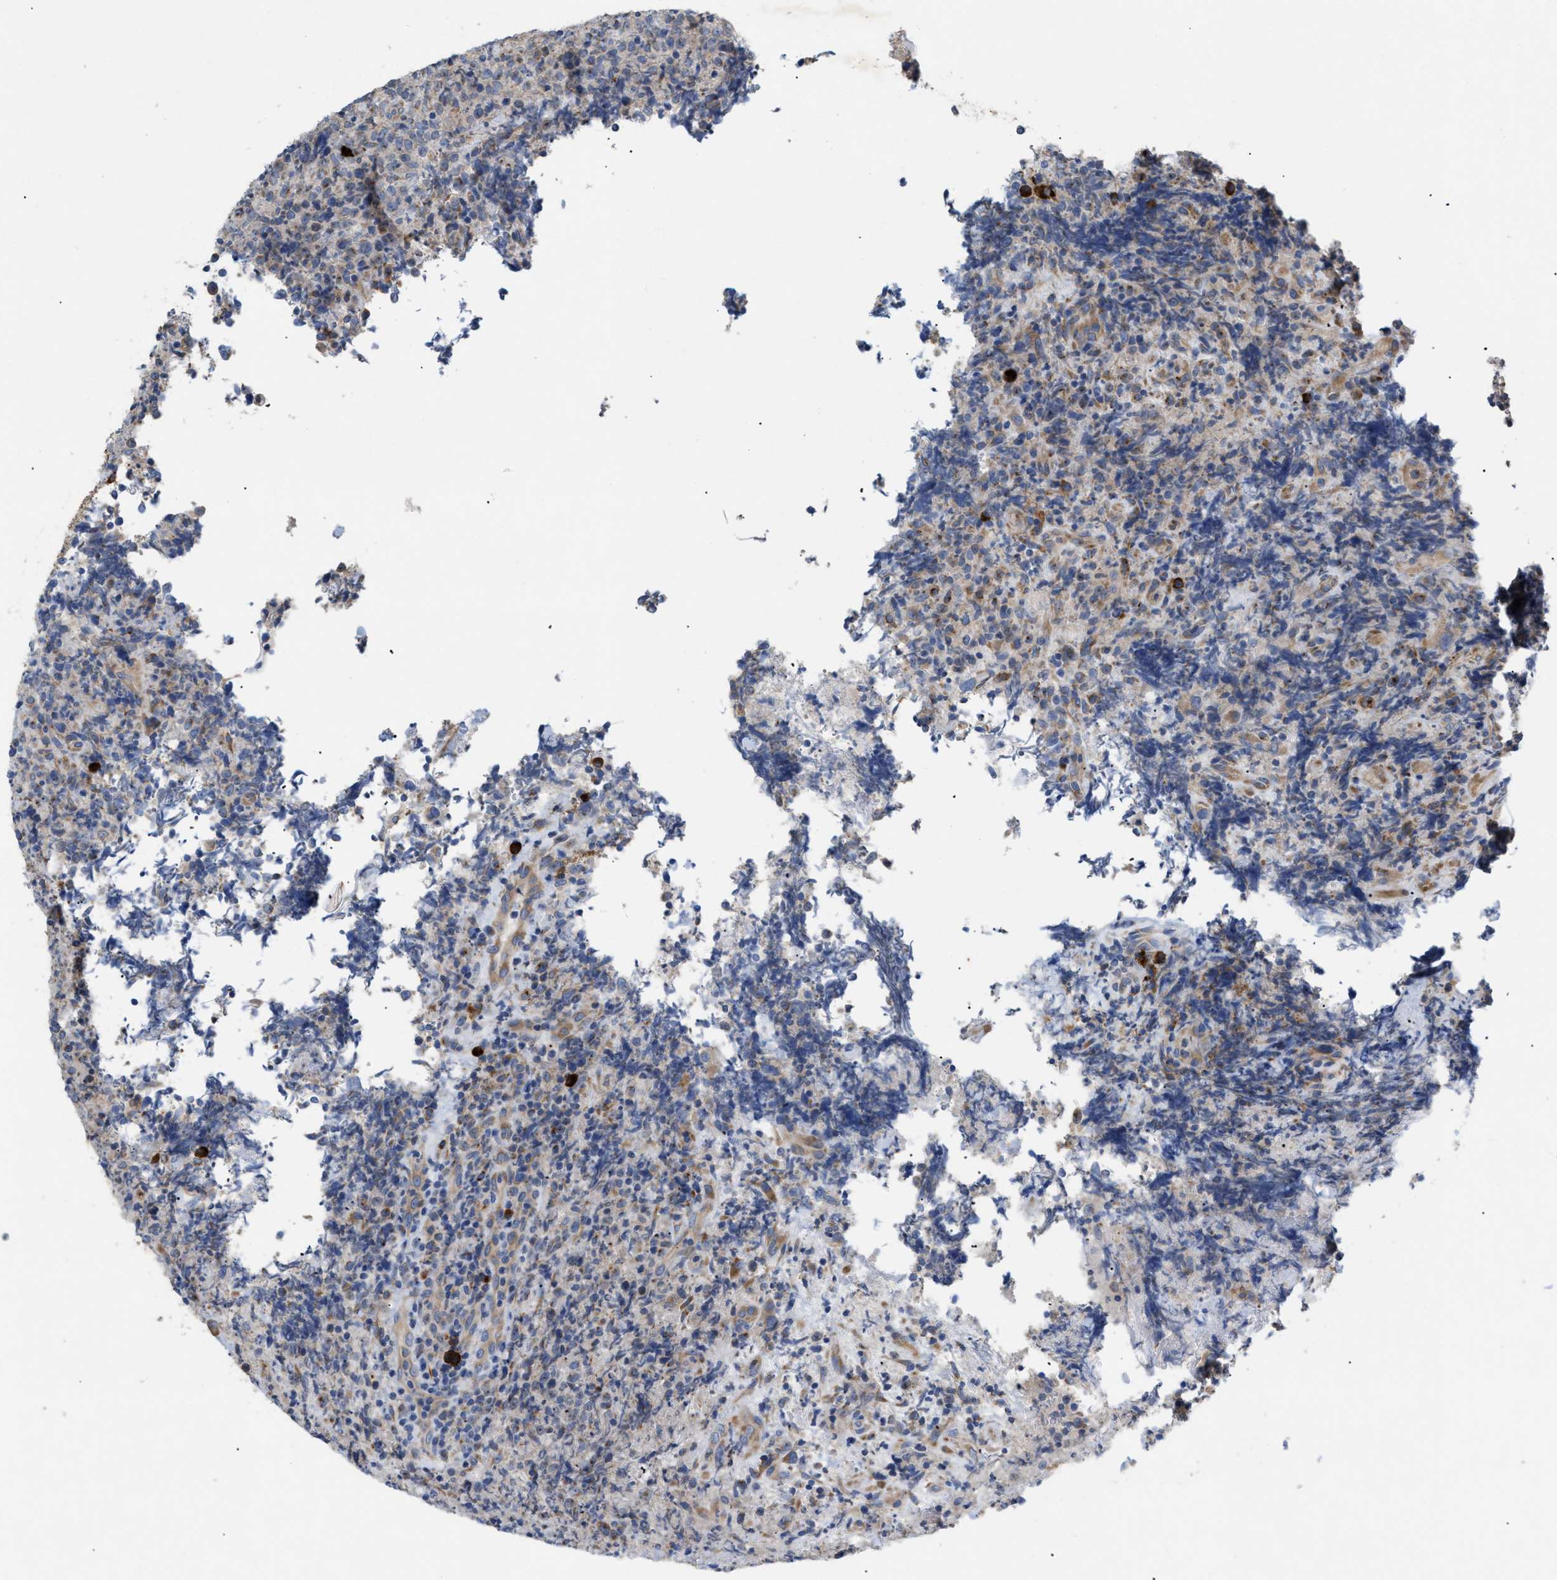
{"staining": {"intensity": "weak", "quantity": "<25%", "location": "cytoplasmic/membranous"}, "tissue": "lymphoma", "cell_type": "Tumor cells", "image_type": "cancer", "snomed": [{"axis": "morphology", "description": "Malignant lymphoma, non-Hodgkin's type, High grade"}, {"axis": "topography", "description": "Tonsil"}], "caption": "IHC photomicrograph of human high-grade malignant lymphoma, non-Hodgkin's type stained for a protein (brown), which shows no expression in tumor cells. (Immunohistochemistry, brightfield microscopy, high magnification).", "gene": "SLC50A1", "patient": {"sex": "female", "age": 36}}